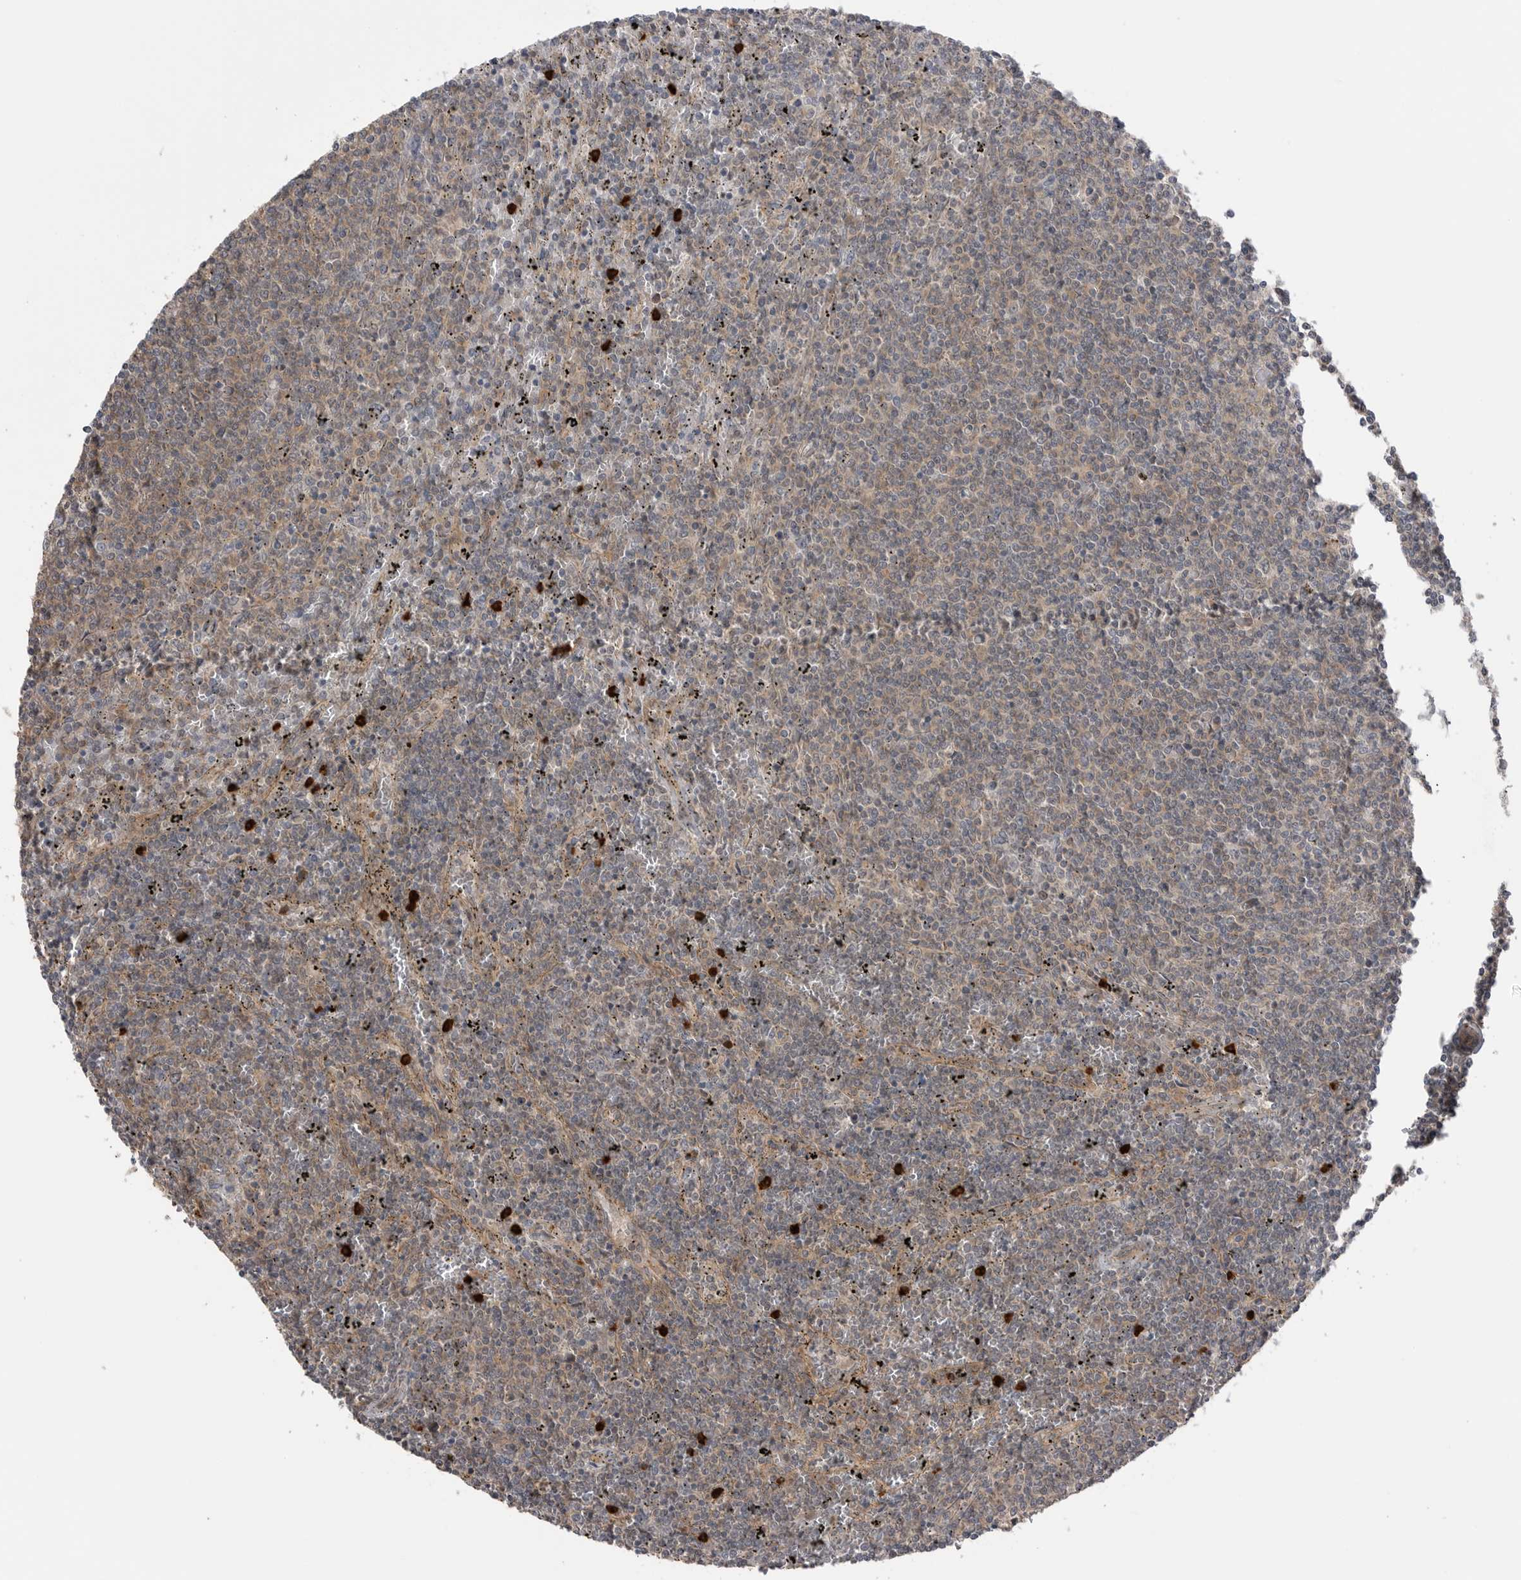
{"staining": {"intensity": "weak", "quantity": "25%-75%", "location": "cytoplasmic/membranous"}, "tissue": "lymphoma", "cell_type": "Tumor cells", "image_type": "cancer", "snomed": [{"axis": "morphology", "description": "Malignant lymphoma, non-Hodgkin's type, Low grade"}, {"axis": "topography", "description": "Spleen"}], "caption": "The histopathology image shows immunohistochemical staining of malignant lymphoma, non-Hodgkin's type (low-grade). There is weak cytoplasmic/membranous positivity is identified in about 25%-75% of tumor cells. (DAB IHC with brightfield microscopy, high magnification).", "gene": "PEAK1", "patient": {"sex": "female", "age": 50}}